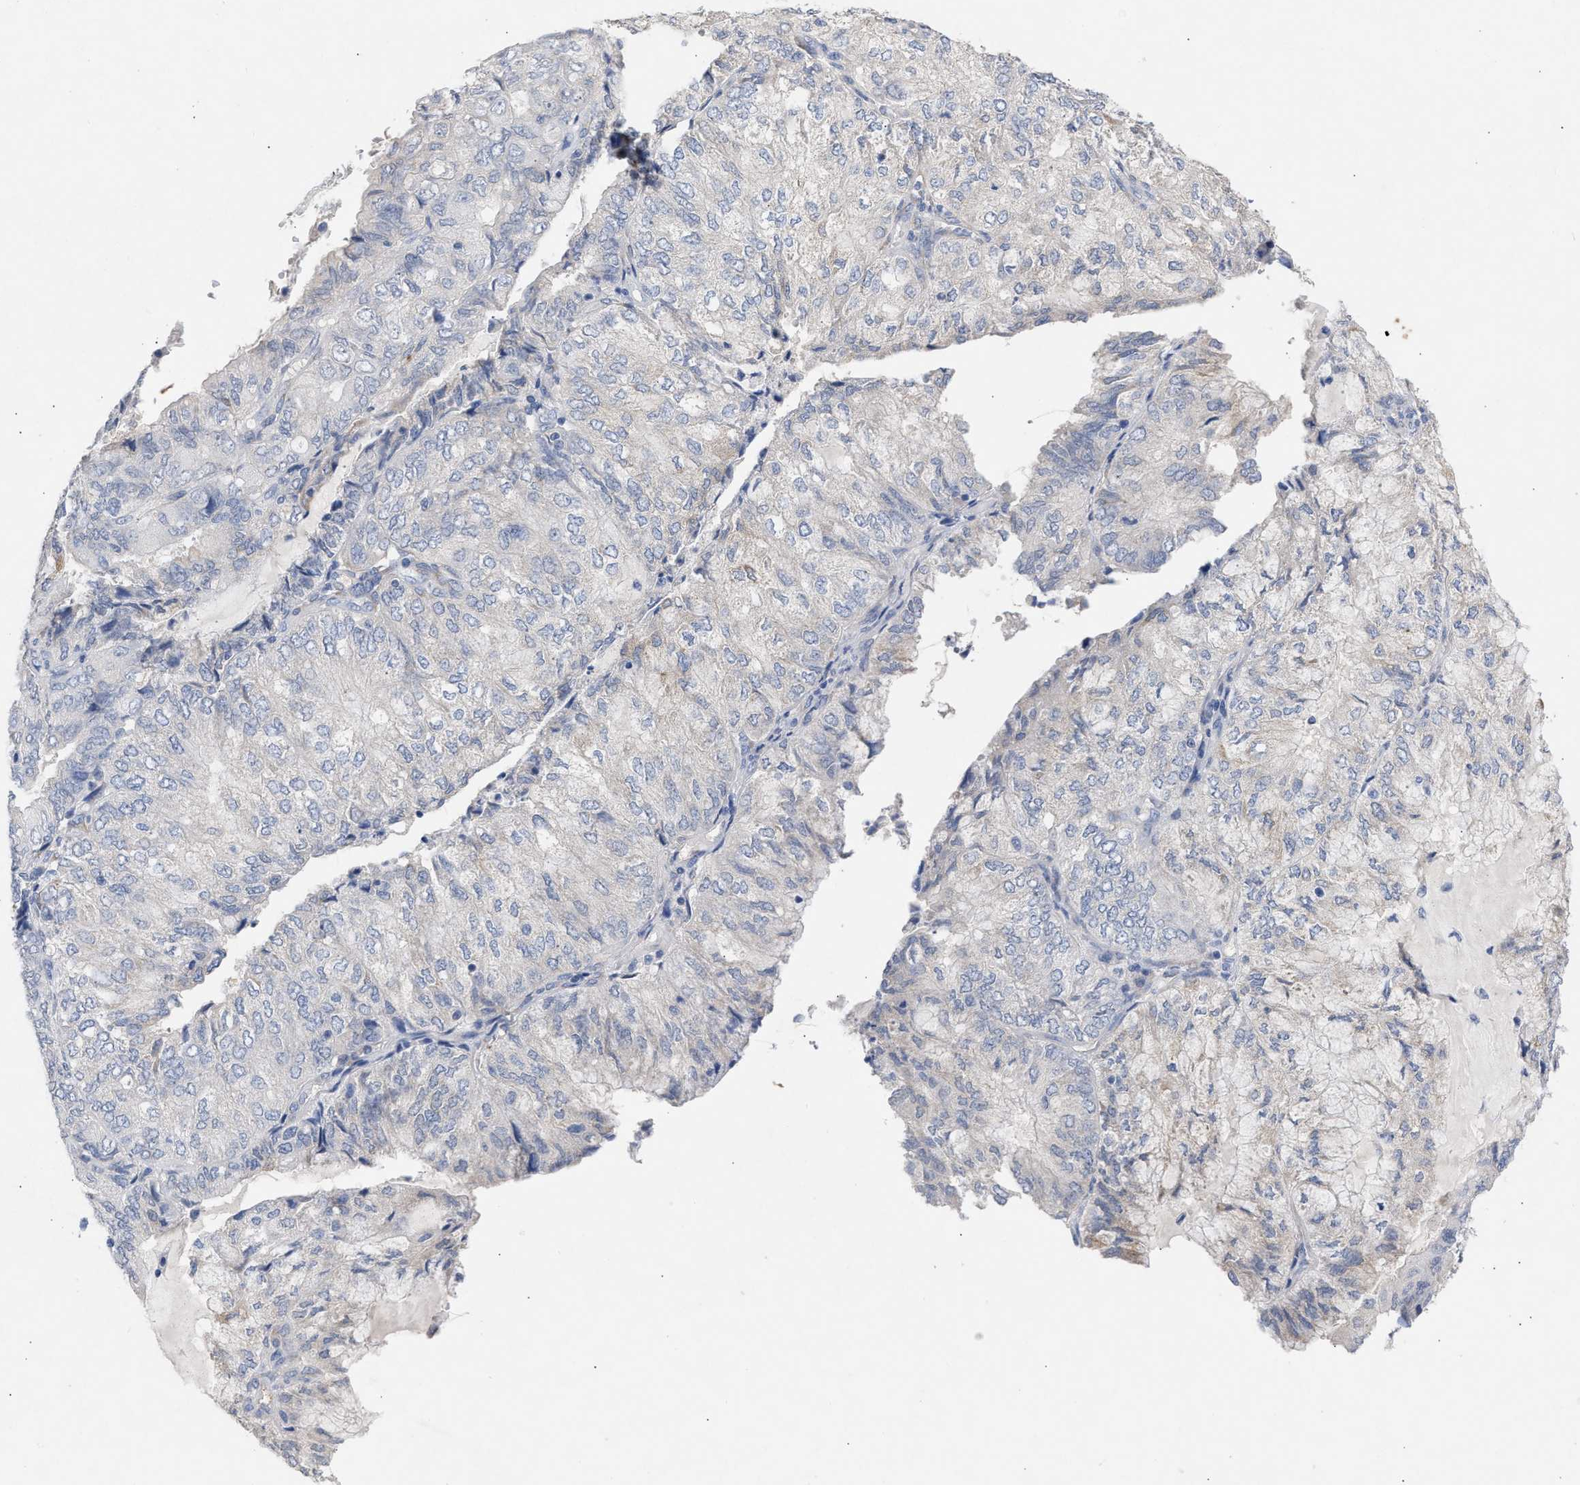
{"staining": {"intensity": "negative", "quantity": "none", "location": "none"}, "tissue": "endometrial cancer", "cell_type": "Tumor cells", "image_type": "cancer", "snomed": [{"axis": "morphology", "description": "Adenocarcinoma, NOS"}, {"axis": "topography", "description": "Endometrium"}], "caption": "Immunohistochemistry of human adenocarcinoma (endometrial) displays no staining in tumor cells.", "gene": "SELENOM", "patient": {"sex": "female", "age": 81}}